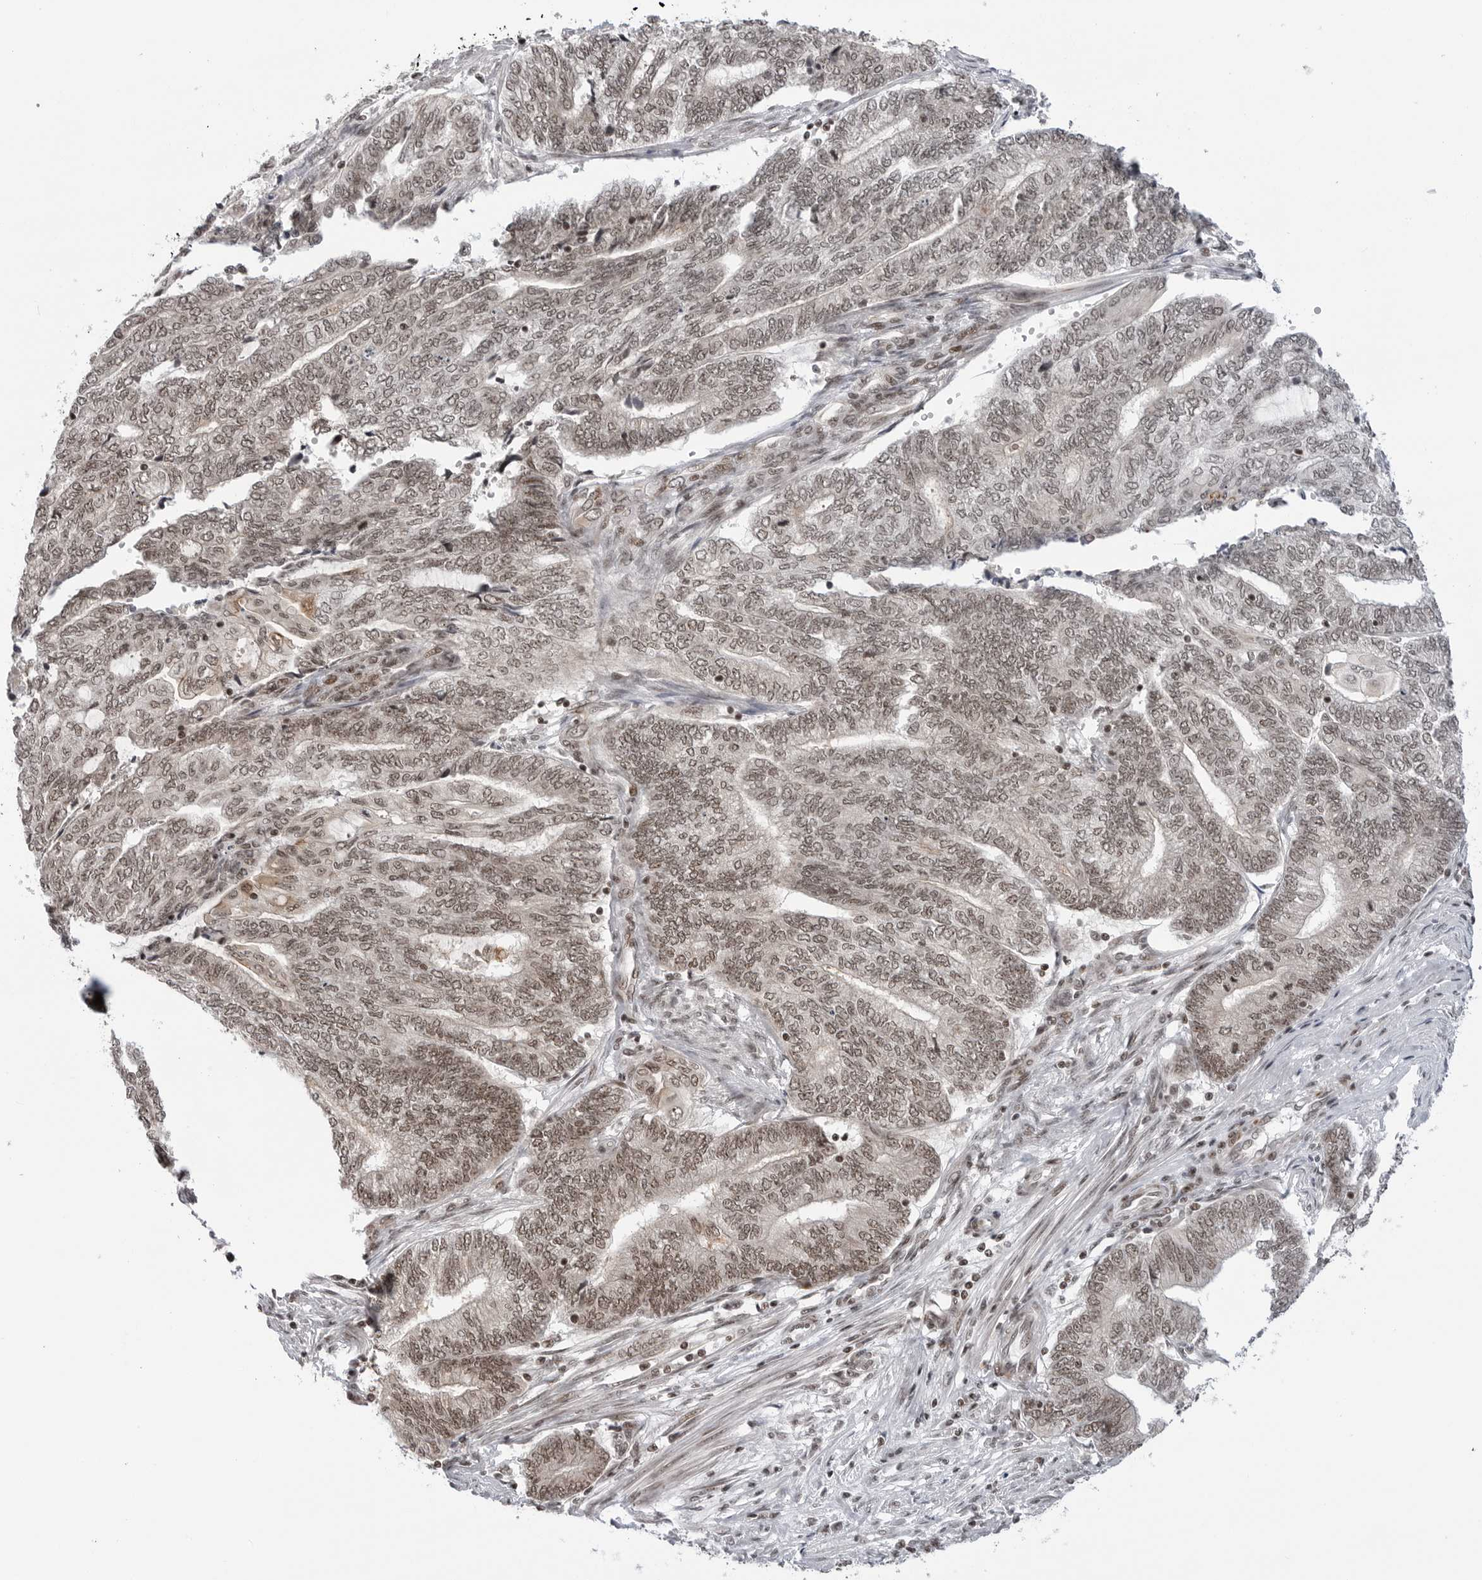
{"staining": {"intensity": "moderate", "quantity": "25%-75%", "location": "nuclear"}, "tissue": "endometrial cancer", "cell_type": "Tumor cells", "image_type": "cancer", "snomed": [{"axis": "morphology", "description": "Adenocarcinoma, NOS"}, {"axis": "topography", "description": "Uterus"}, {"axis": "topography", "description": "Endometrium"}], "caption": "Protein staining of adenocarcinoma (endometrial) tissue shows moderate nuclear positivity in approximately 25%-75% of tumor cells.", "gene": "TRIM66", "patient": {"sex": "female", "age": 70}}